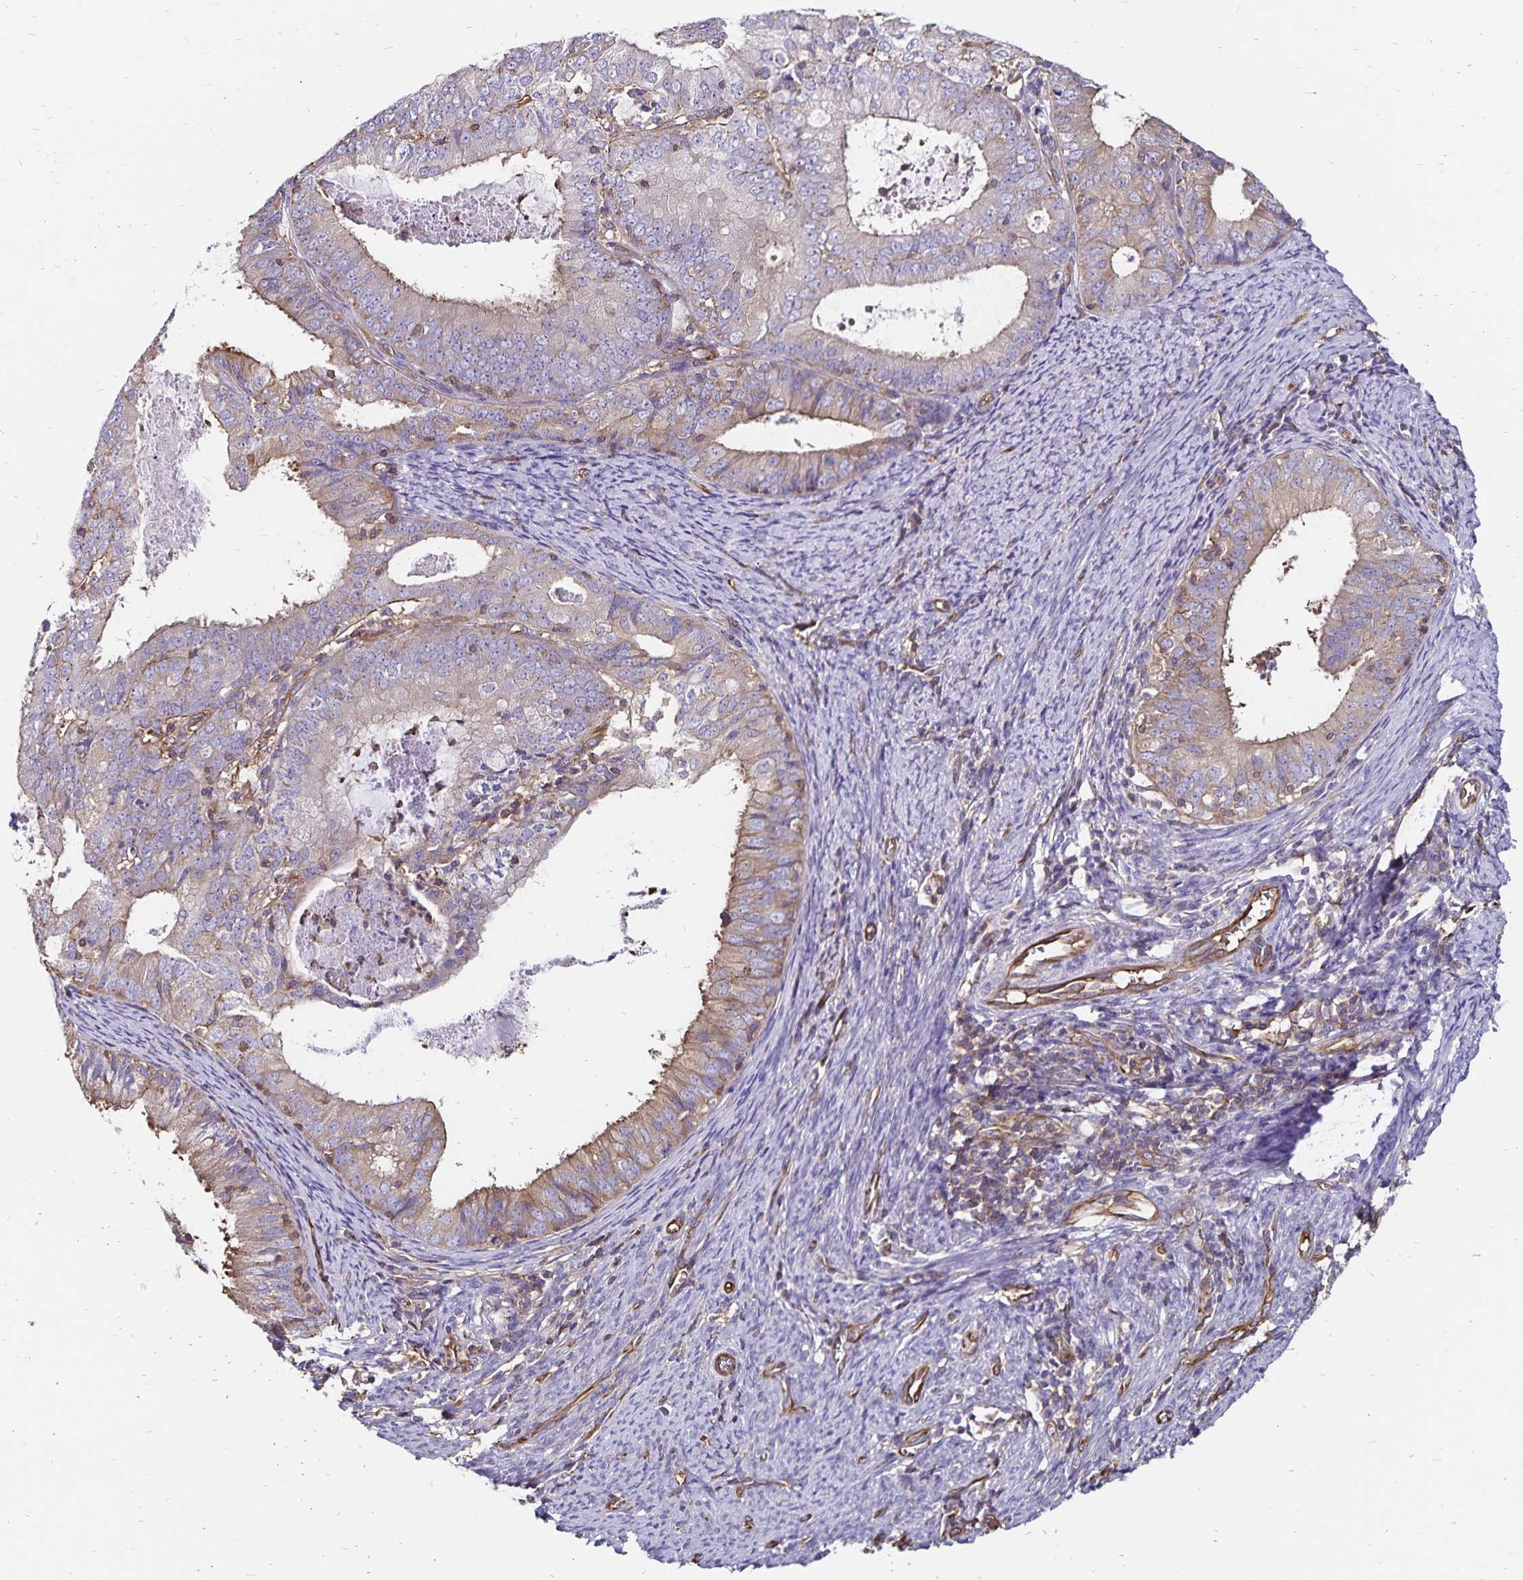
{"staining": {"intensity": "weak", "quantity": "25%-75%", "location": "cytoplasmic/membranous"}, "tissue": "endometrial cancer", "cell_type": "Tumor cells", "image_type": "cancer", "snomed": [{"axis": "morphology", "description": "Adenocarcinoma, NOS"}, {"axis": "topography", "description": "Endometrium"}], "caption": "Immunohistochemistry (DAB) staining of adenocarcinoma (endometrial) exhibits weak cytoplasmic/membranous protein expression in approximately 25%-75% of tumor cells.", "gene": "RPRML", "patient": {"sex": "female", "age": 57}}